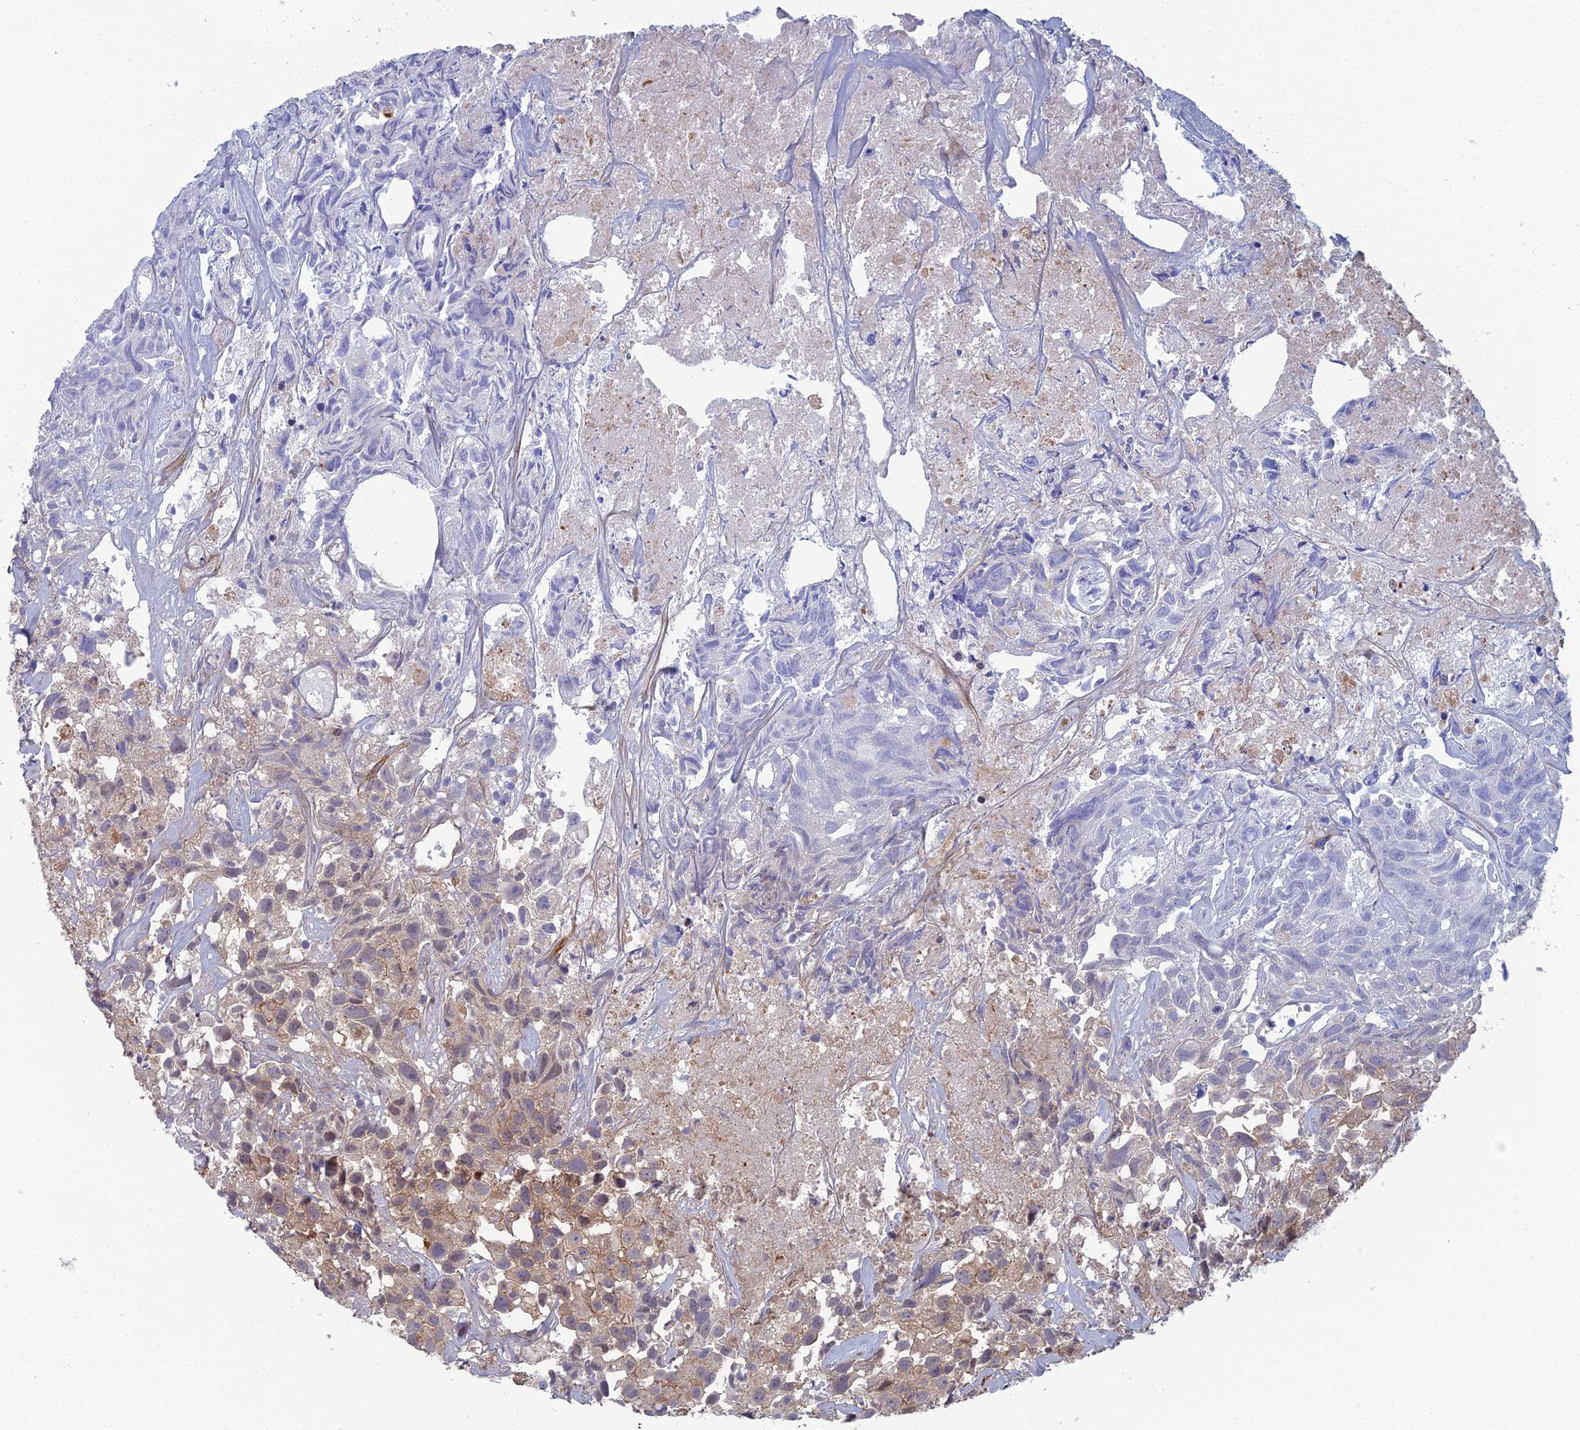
{"staining": {"intensity": "weak", "quantity": "25%-75%", "location": "cytoplasmic/membranous"}, "tissue": "urothelial cancer", "cell_type": "Tumor cells", "image_type": "cancer", "snomed": [{"axis": "morphology", "description": "Urothelial carcinoma, High grade"}, {"axis": "topography", "description": "Urinary bladder"}], "caption": "Urothelial cancer was stained to show a protein in brown. There is low levels of weak cytoplasmic/membranous positivity in about 25%-75% of tumor cells. (DAB = brown stain, brightfield microscopy at high magnification).", "gene": "ABHD1", "patient": {"sex": "female", "age": 75}}